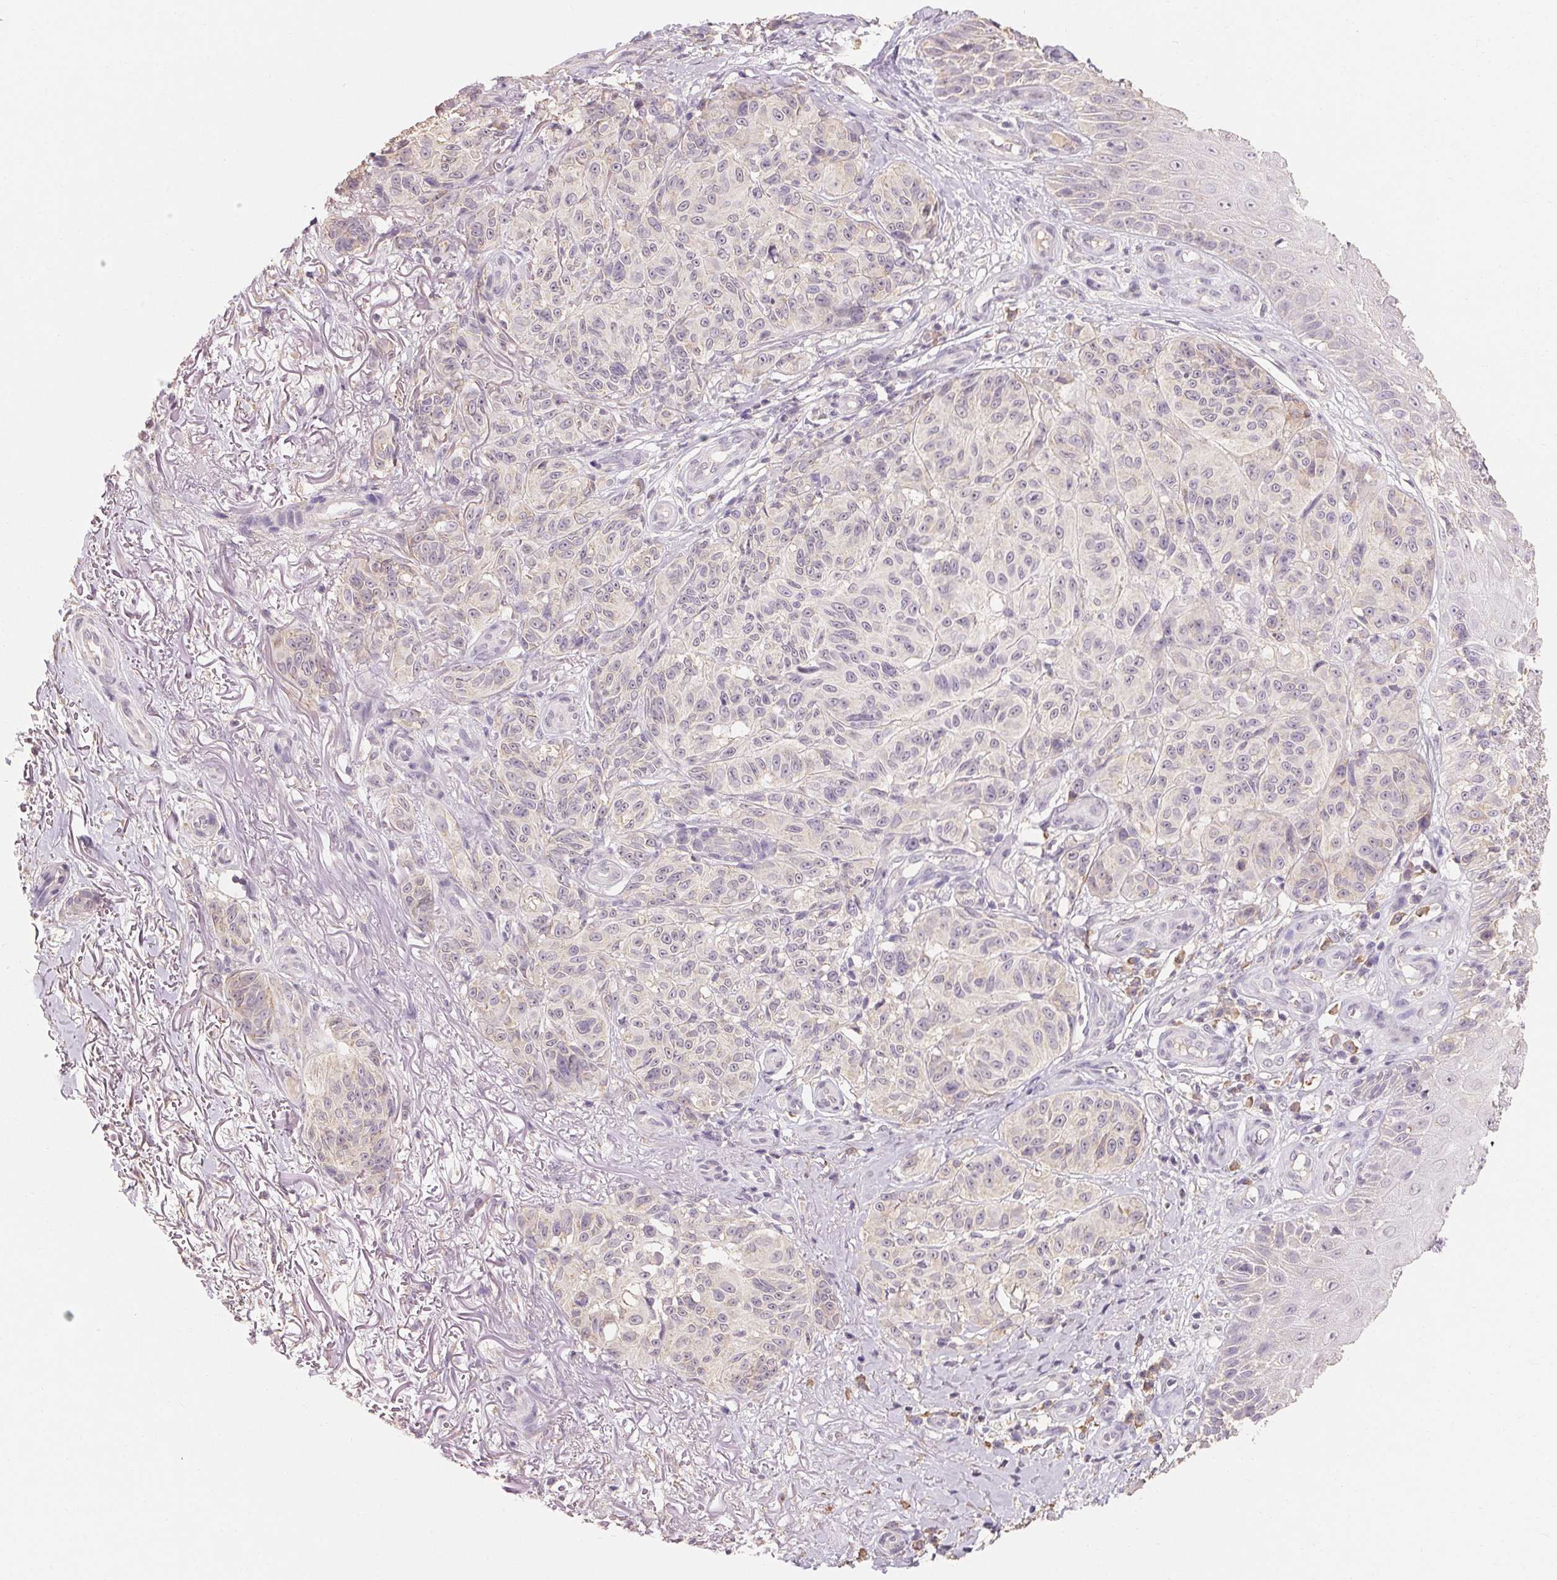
{"staining": {"intensity": "negative", "quantity": "none", "location": "none"}, "tissue": "melanoma", "cell_type": "Tumor cells", "image_type": "cancer", "snomed": [{"axis": "morphology", "description": "Malignant melanoma, NOS"}, {"axis": "topography", "description": "Skin"}], "caption": "IHC of human malignant melanoma exhibits no expression in tumor cells.", "gene": "MAP7D2", "patient": {"sex": "female", "age": 85}}